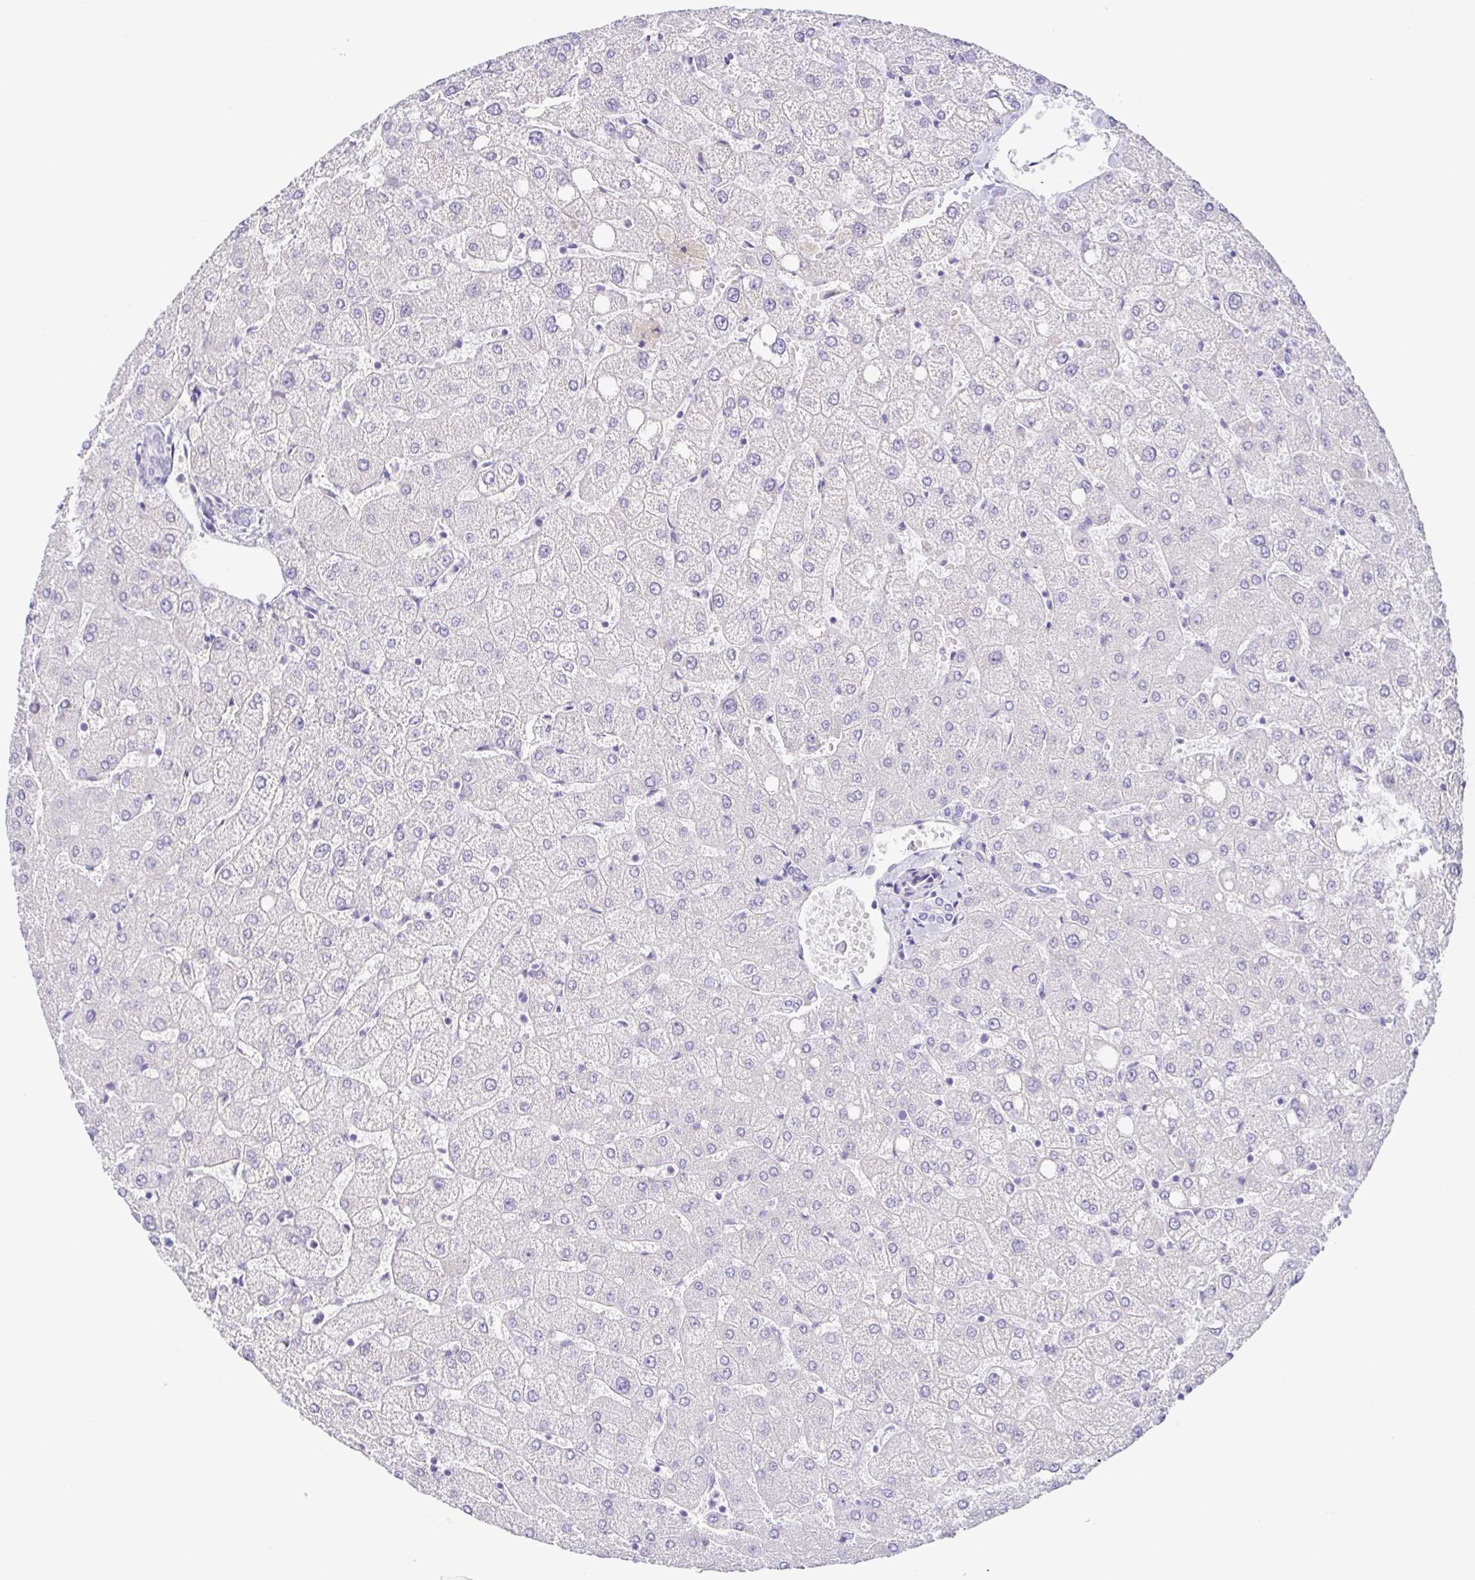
{"staining": {"intensity": "negative", "quantity": "none", "location": "none"}, "tissue": "liver", "cell_type": "Cholangiocytes", "image_type": "normal", "snomed": [{"axis": "morphology", "description": "Normal tissue, NOS"}, {"axis": "topography", "description": "Liver"}], "caption": "Immunohistochemistry (IHC) photomicrograph of benign human liver stained for a protein (brown), which demonstrates no staining in cholangiocytes.", "gene": "KRTDAP", "patient": {"sex": "female", "age": 54}}